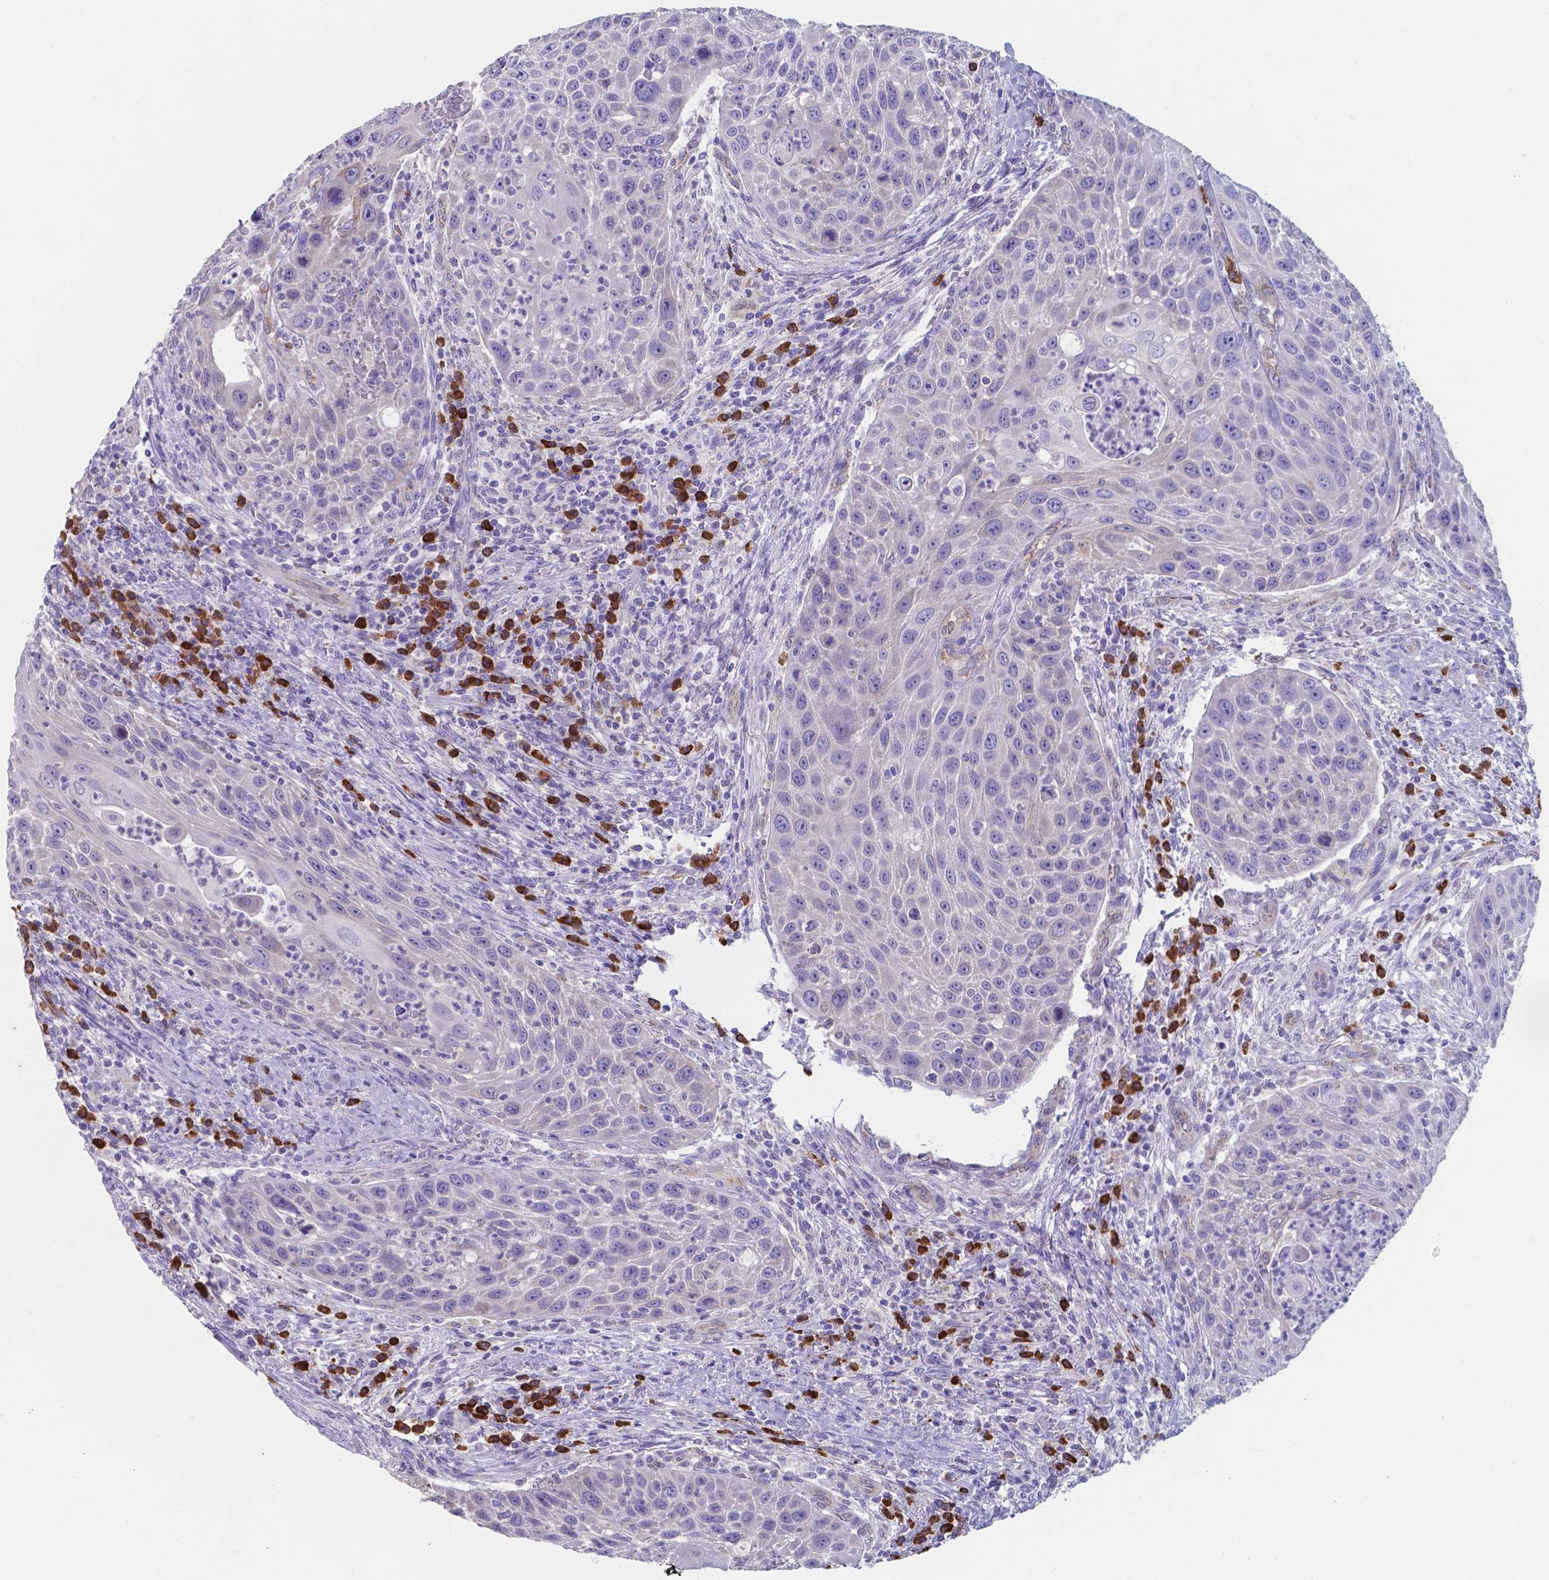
{"staining": {"intensity": "negative", "quantity": "none", "location": "none"}, "tissue": "head and neck cancer", "cell_type": "Tumor cells", "image_type": "cancer", "snomed": [{"axis": "morphology", "description": "Squamous cell carcinoma, NOS"}, {"axis": "topography", "description": "Head-Neck"}], "caption": "Immunohistochemical staining of head and neck squamous cell carcinoma reveals no significant expression in tumor cells.", "gene": "UBE2J1", "patient": {"sex": "male", "age": 69}}